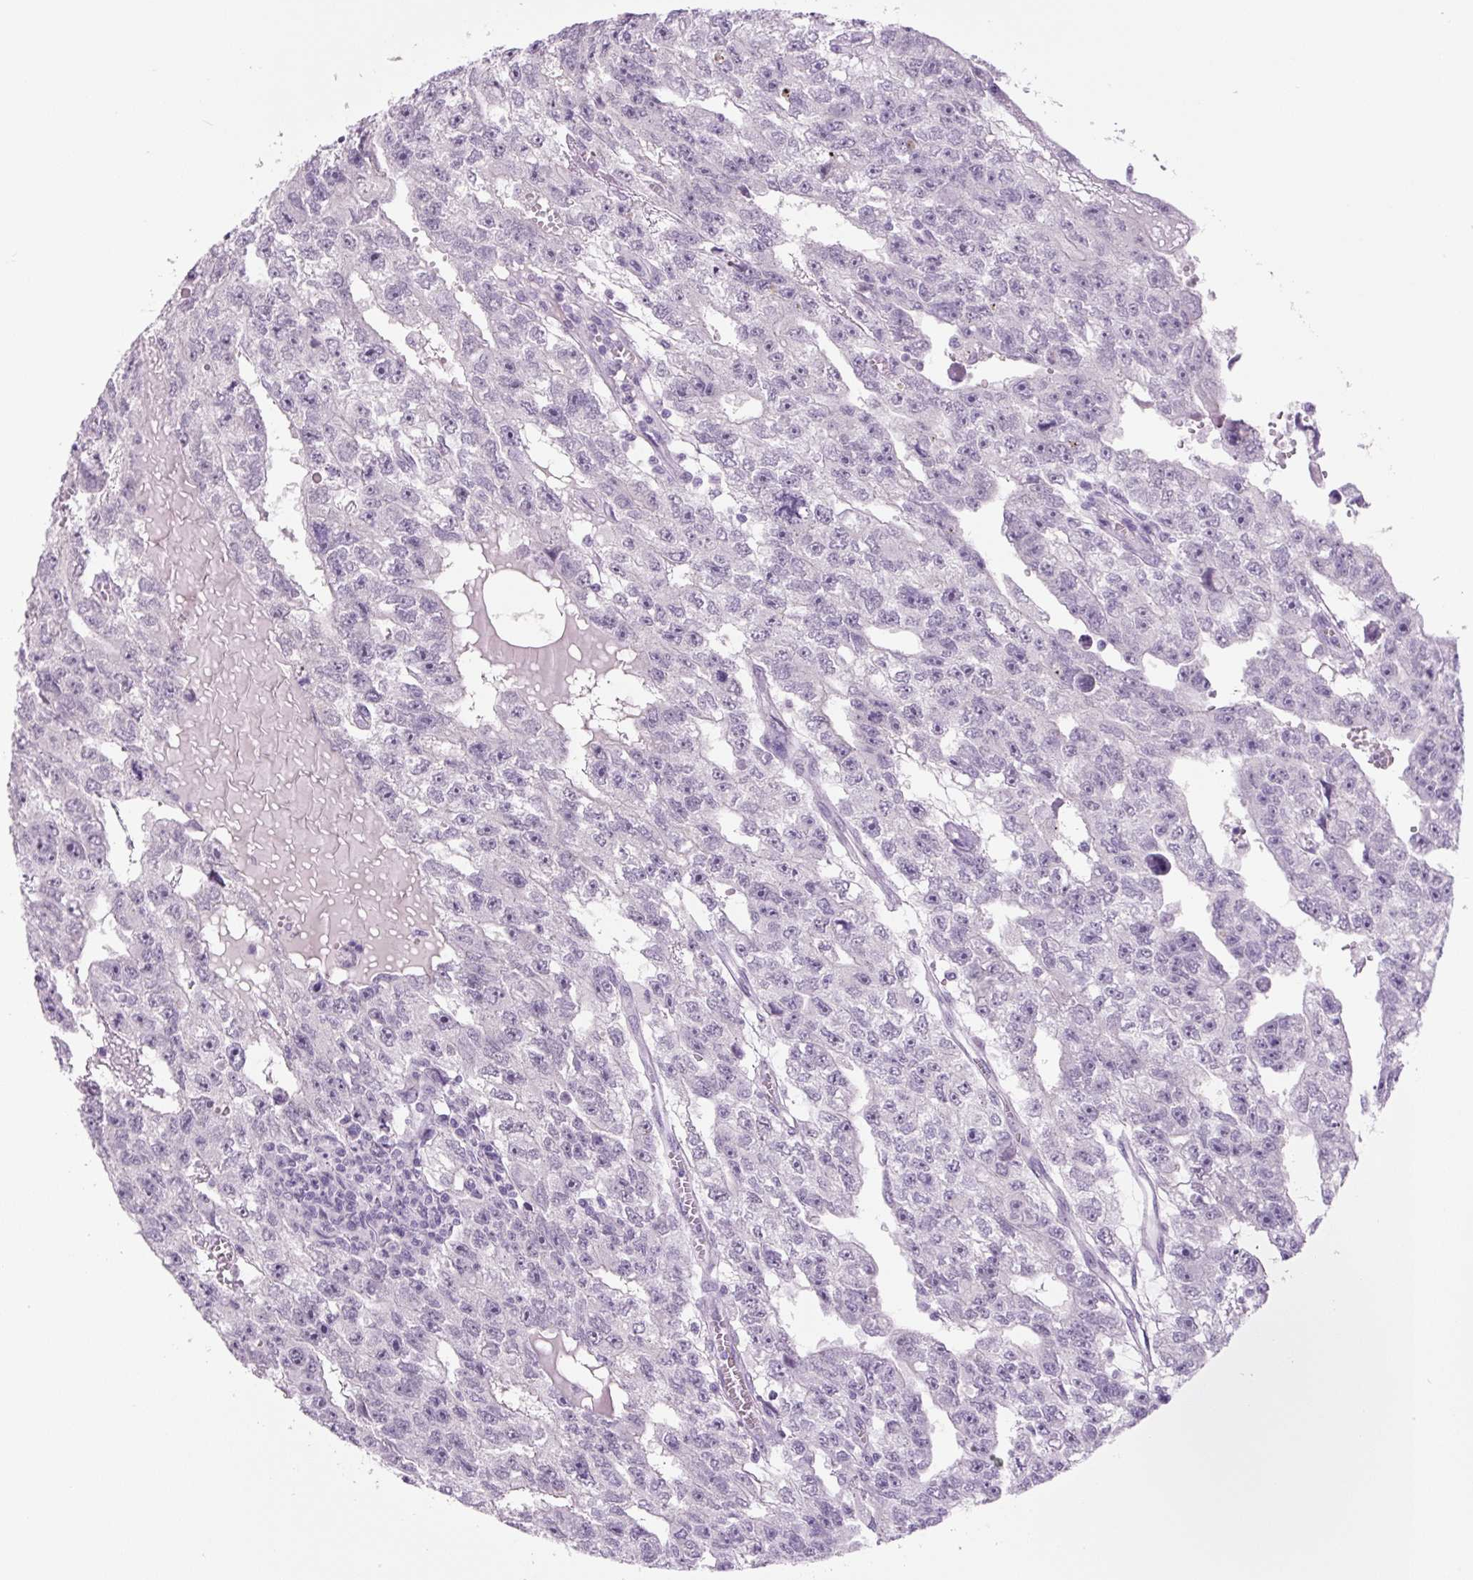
{"staining": {"intensity": "negative", "quantity": "none", "location": "none"}, "tissue": "testis cancer", "cell_type": "Tumor cells", "image_type": "cancer", "snomed": [{"axis": "morphology", "description": "Carcinoma, Embryonal, NOS"}, {"axis": "topography", "description": "Testis"}], "caption": "Embryonal carcinoma (testis) stained for a protein using immunohistochemistry (IHC) displays no positivity tumor cells.", "gene": "COL9A2", "patient": {"sex": "male", "age": 20}}